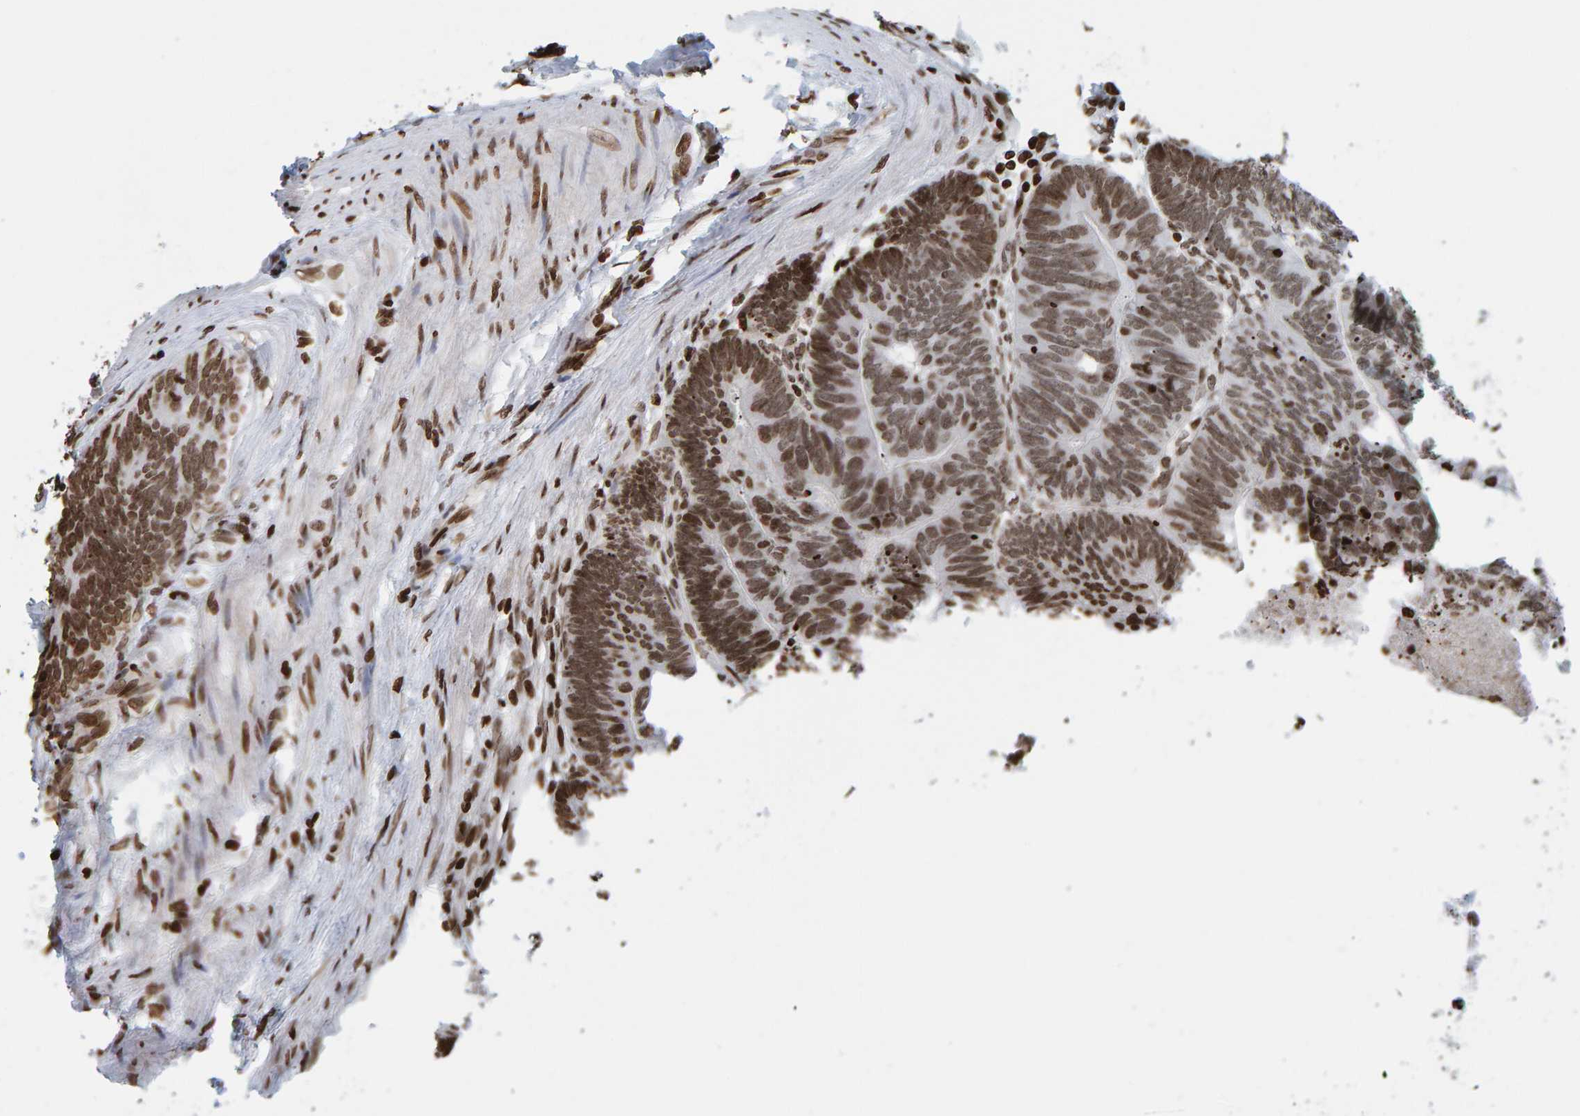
{"staining": {"intensity": "moderate", "quantity": ">75%", "location": "nuclear"}, "tissue": "colorectal cancer", "cell_type": "Tumor cells", "image_type": "cancer", "snomed": [{"axis": "morphology", "description": "Adenocarcinoma, NOS"}, {"axis": "topography", "description": "Colon"}], "caption": "DAB immunohistochemical staining of human colorectal cancer (adenocarcinoma) reveals moderate nuclear protein expression in approximately >75% of tumor cells. (DAB (3,3'-diaminobenzidine) IHC with brightfield microscopy, high magnification).", "gene": "BRF2", "patient": {"sex": "female", "age": 67}}